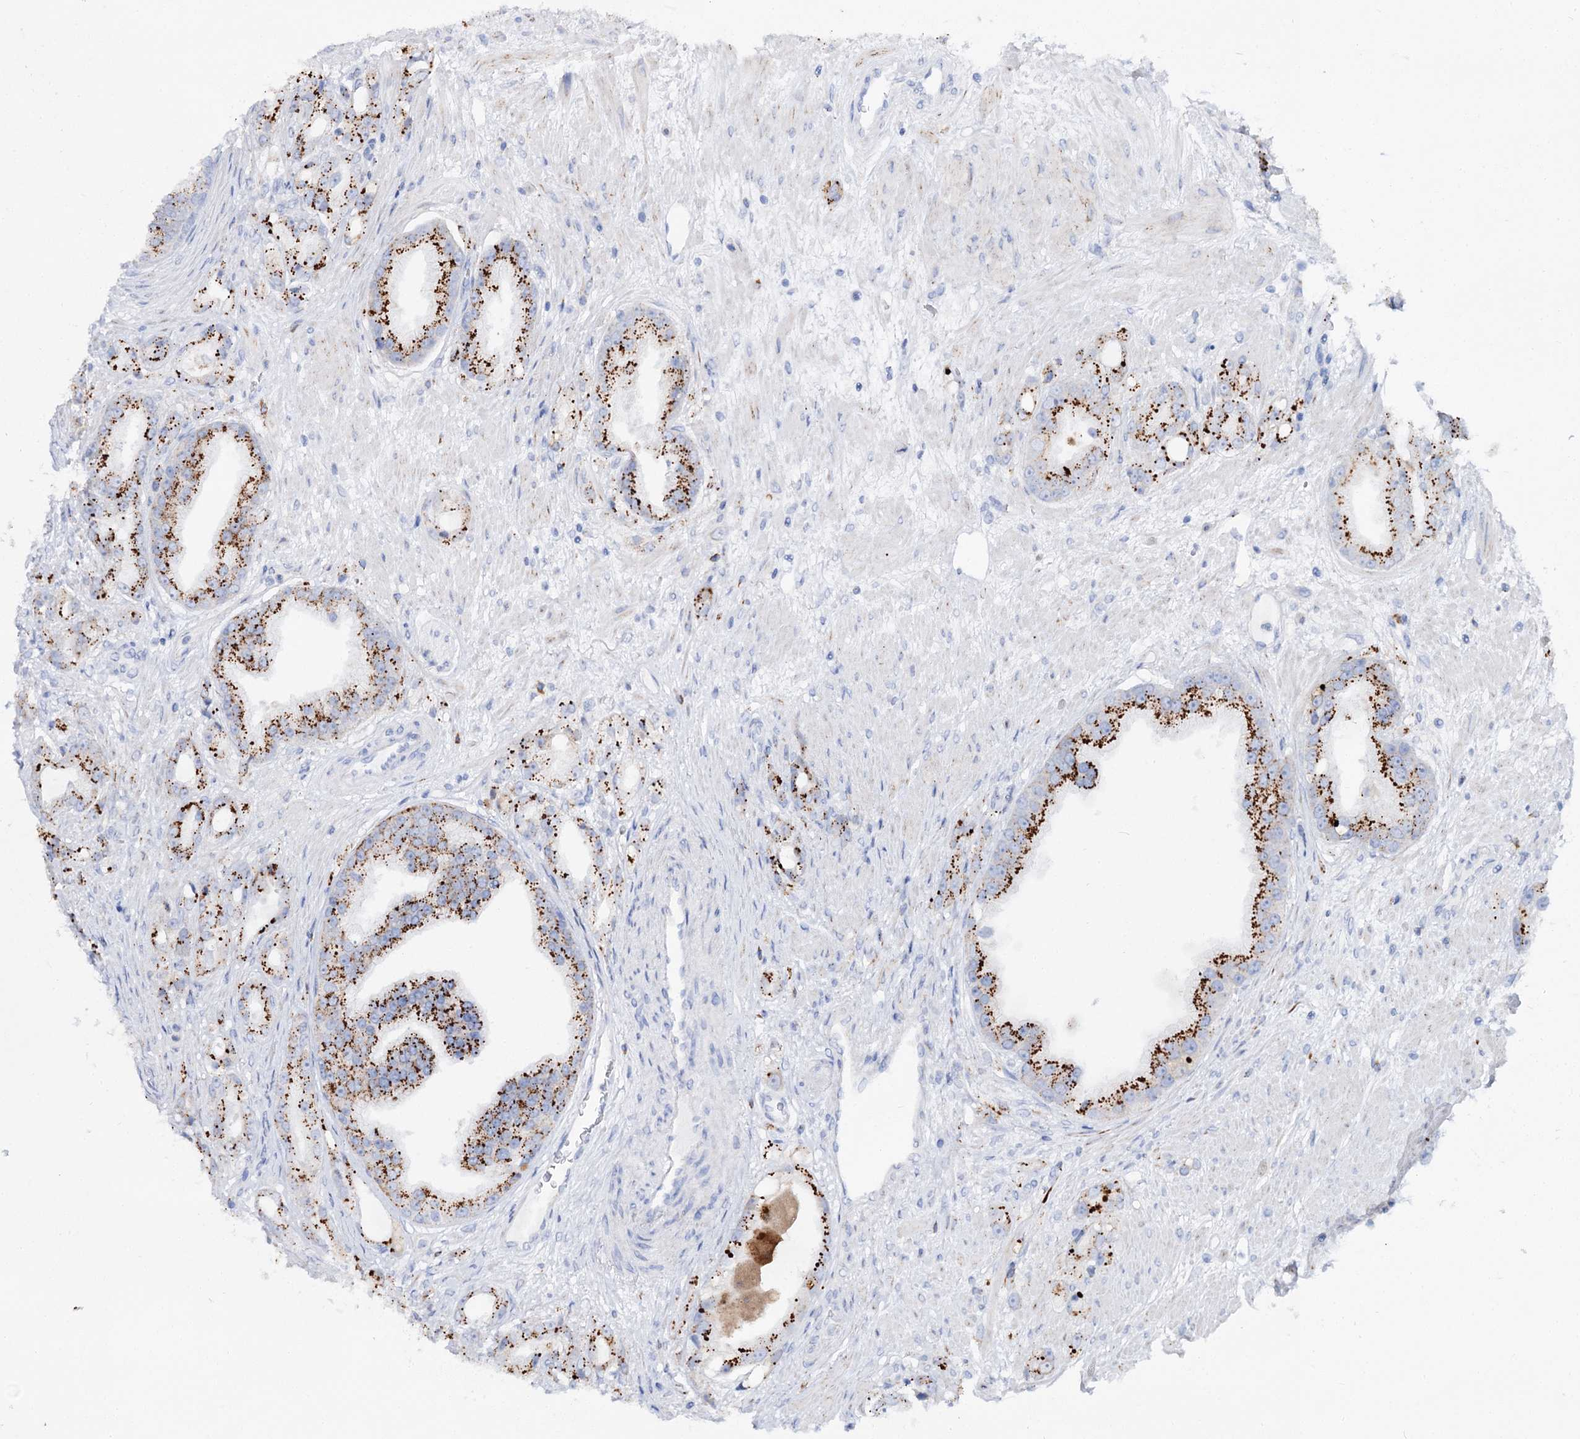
{"staining": {"intensity": "moderate", "quantity": ">75%", "location": "cytoplasmic/membranous"}, "tissue": "prostate cancer", "cell_type": "Tumor cells", "image_type": "cancer", "snomed": [{"axis": "morphology", "description": "Adenocarcinoma, Low grade"}, {"axis": "topography", "description": "Prostate"}], "caption": "IHC histopathology image of neoplastic tissue: prostate cancer (low-grade adenocarcinoma) stained using IHC shows medium levels of moderate protein expression localized specifically in the cytoplasmic/membranous of tumor cells, appearing as a cytoplasmic/membranous brown color.", "gene": "SLC3A1", "patient": {"sex": "male", "age": 67}}